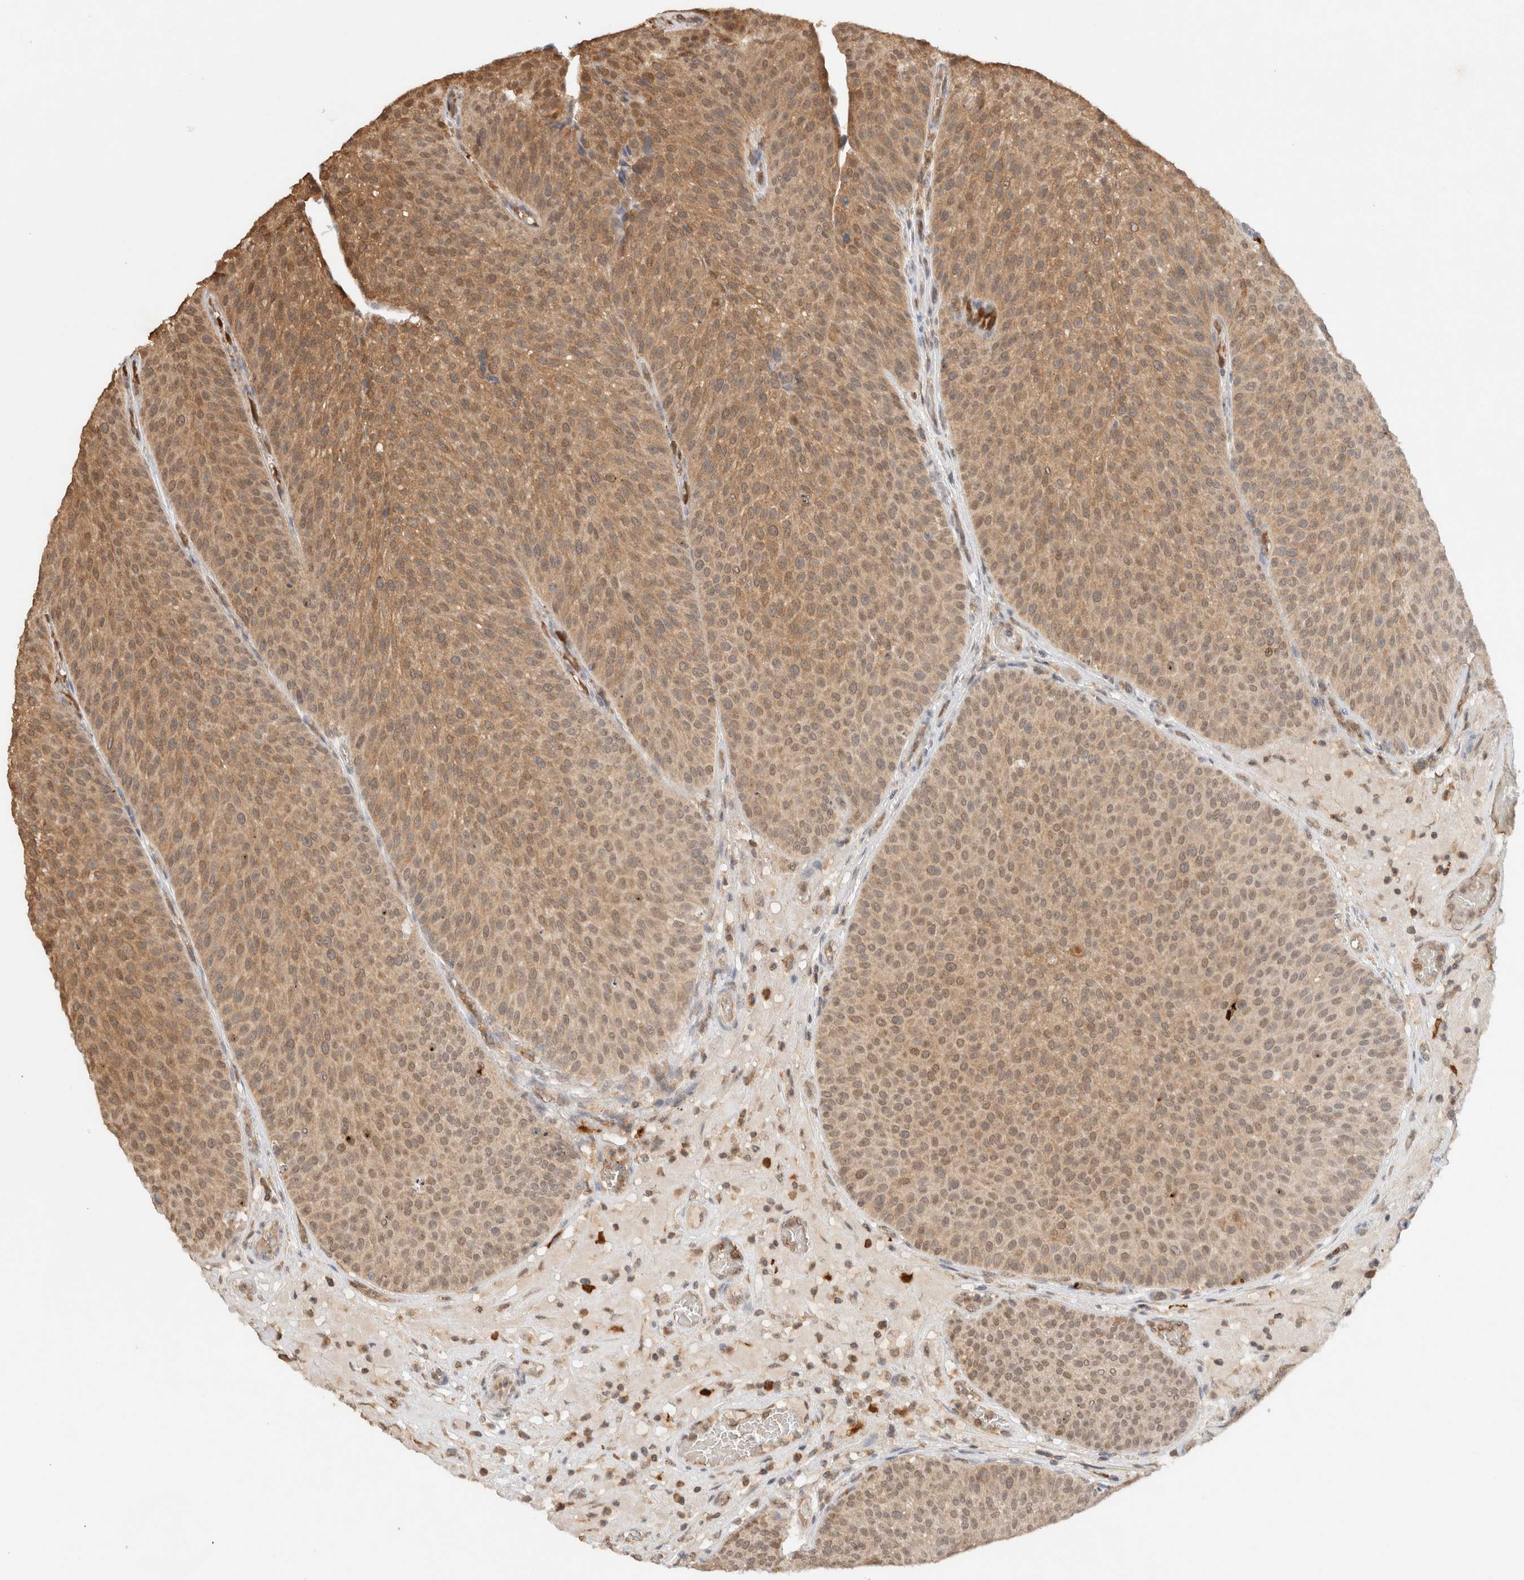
{"staining": {"intensity": "moderate", "quantity": ">75%", "location": "cytoplasmic/membranous,nuclear"}, "tissue": "urothelial cancer", "cell_type": "Tumor cells", "image_type": "cancer", "snomed": [{"axis": "morphology", "description": "Normal tissue, NOS"}, {"axis": "morphology", "description": "Urothelial carcinoma, Low grade"}, {"axis": "topography", "description": "Smooth muscle"}, {"axis": "topography", "description": "Urinary bladder"}], "caption": "Protein expression analysis of human urothelial cancer reveals moderate cytoplasmic/membranous and nuclear positivity in approximately >75% of tumor cells. (Stains: DAB (3,3'-diaminobenzidine) in brown, nuclei in blue, Microscopy: brightfield microscopy at high magnification).", "gene": "CA13", "patient": {"sex": "male", "age": 60}}